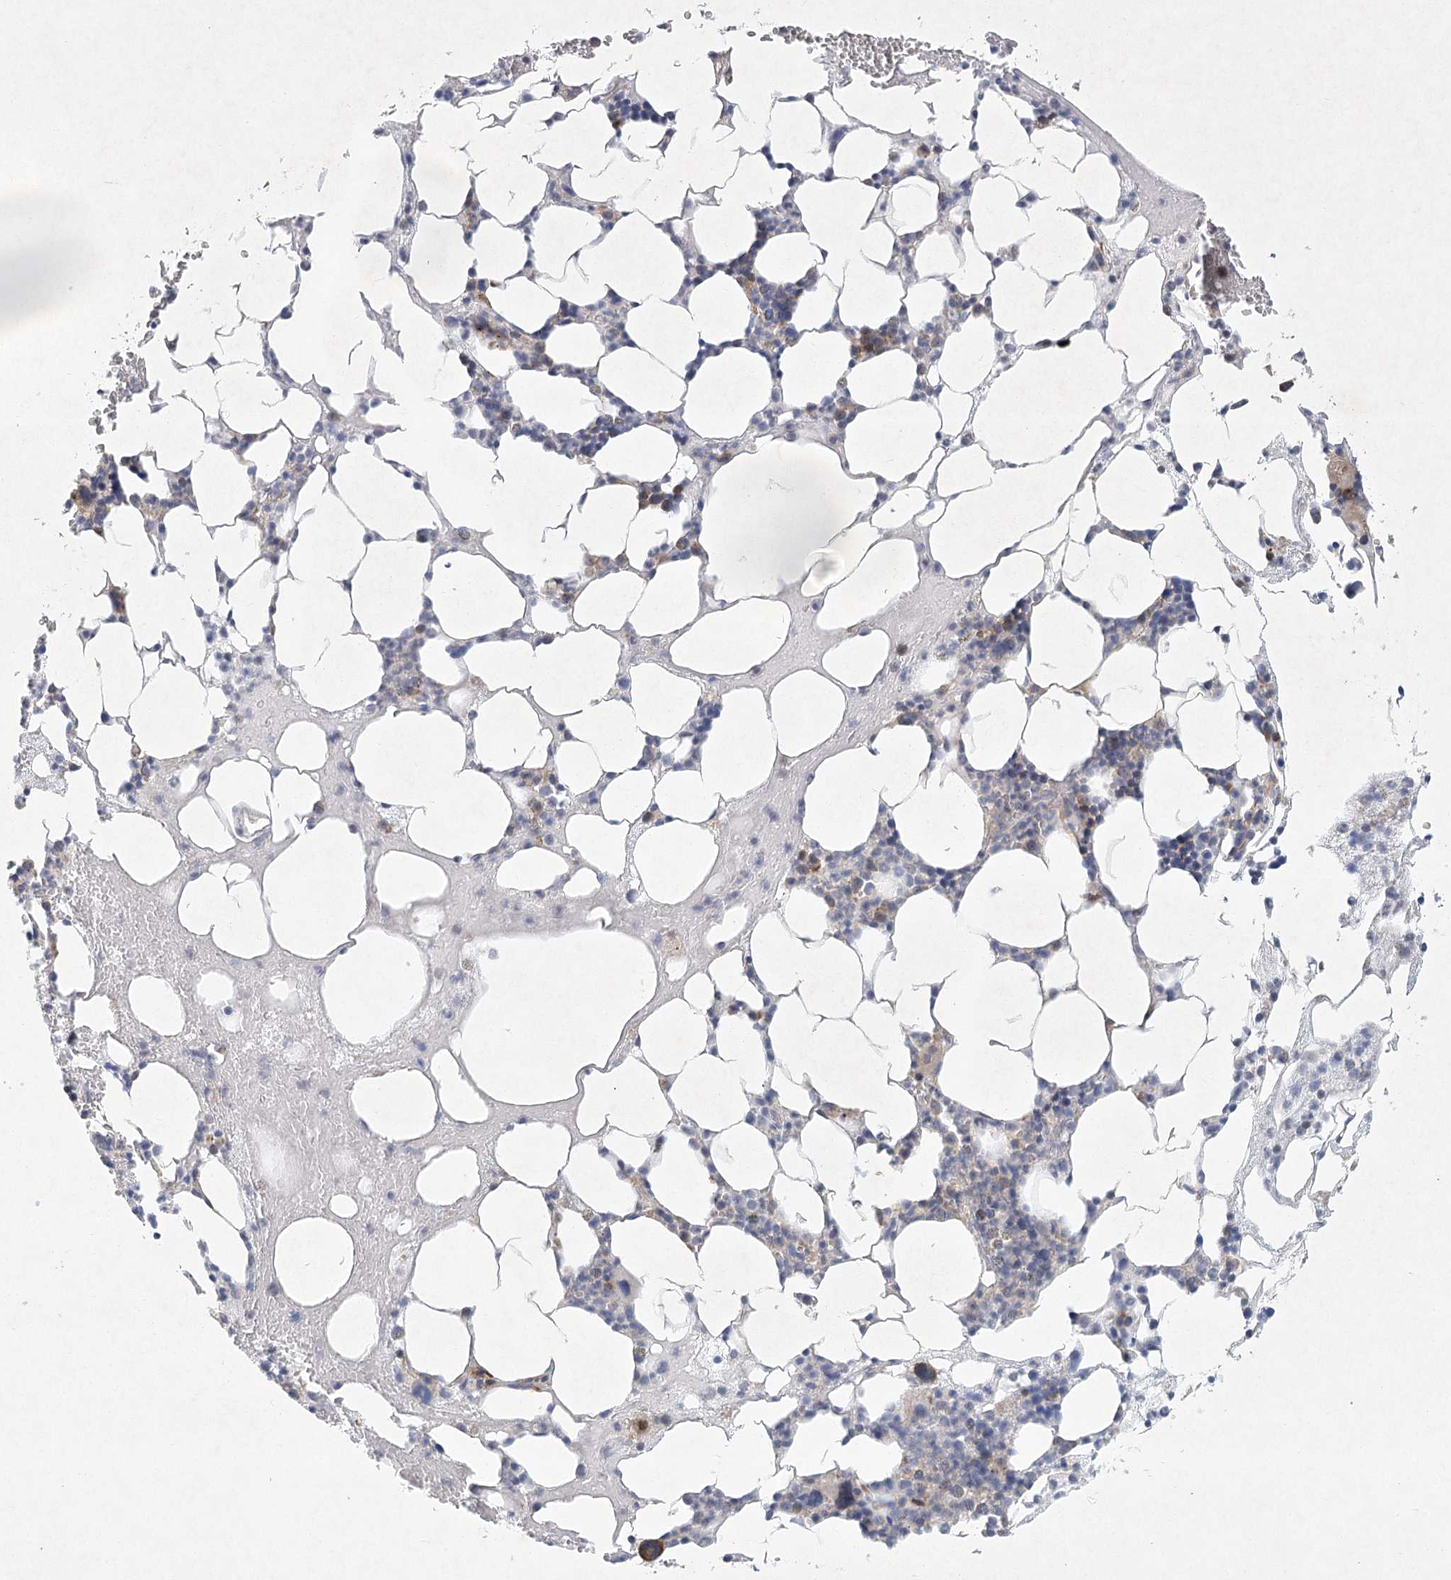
{"staining": {"intensity": "weak", "quantity": "<25%", "location": "cytoplasmic/membranous"}, "tissue": "bone marrow", "cell_type": "Hematopoietic cells", "image_type": "normal", "snomed": [{"axis": "morphology", "description": "Normal tissue, NOS"}, {"axis": "morphology", "description": "Inflammation, NOS"}, {"axis": "topography", "description": "Bone marrow"}], "caption": "Bone marrow stained for a protein using immunohistochemistry (IHC) demonstrates no expression hematopoietic cells.", "gene": "FAM110C", "patient": {"sex": "female", "age": 78}}